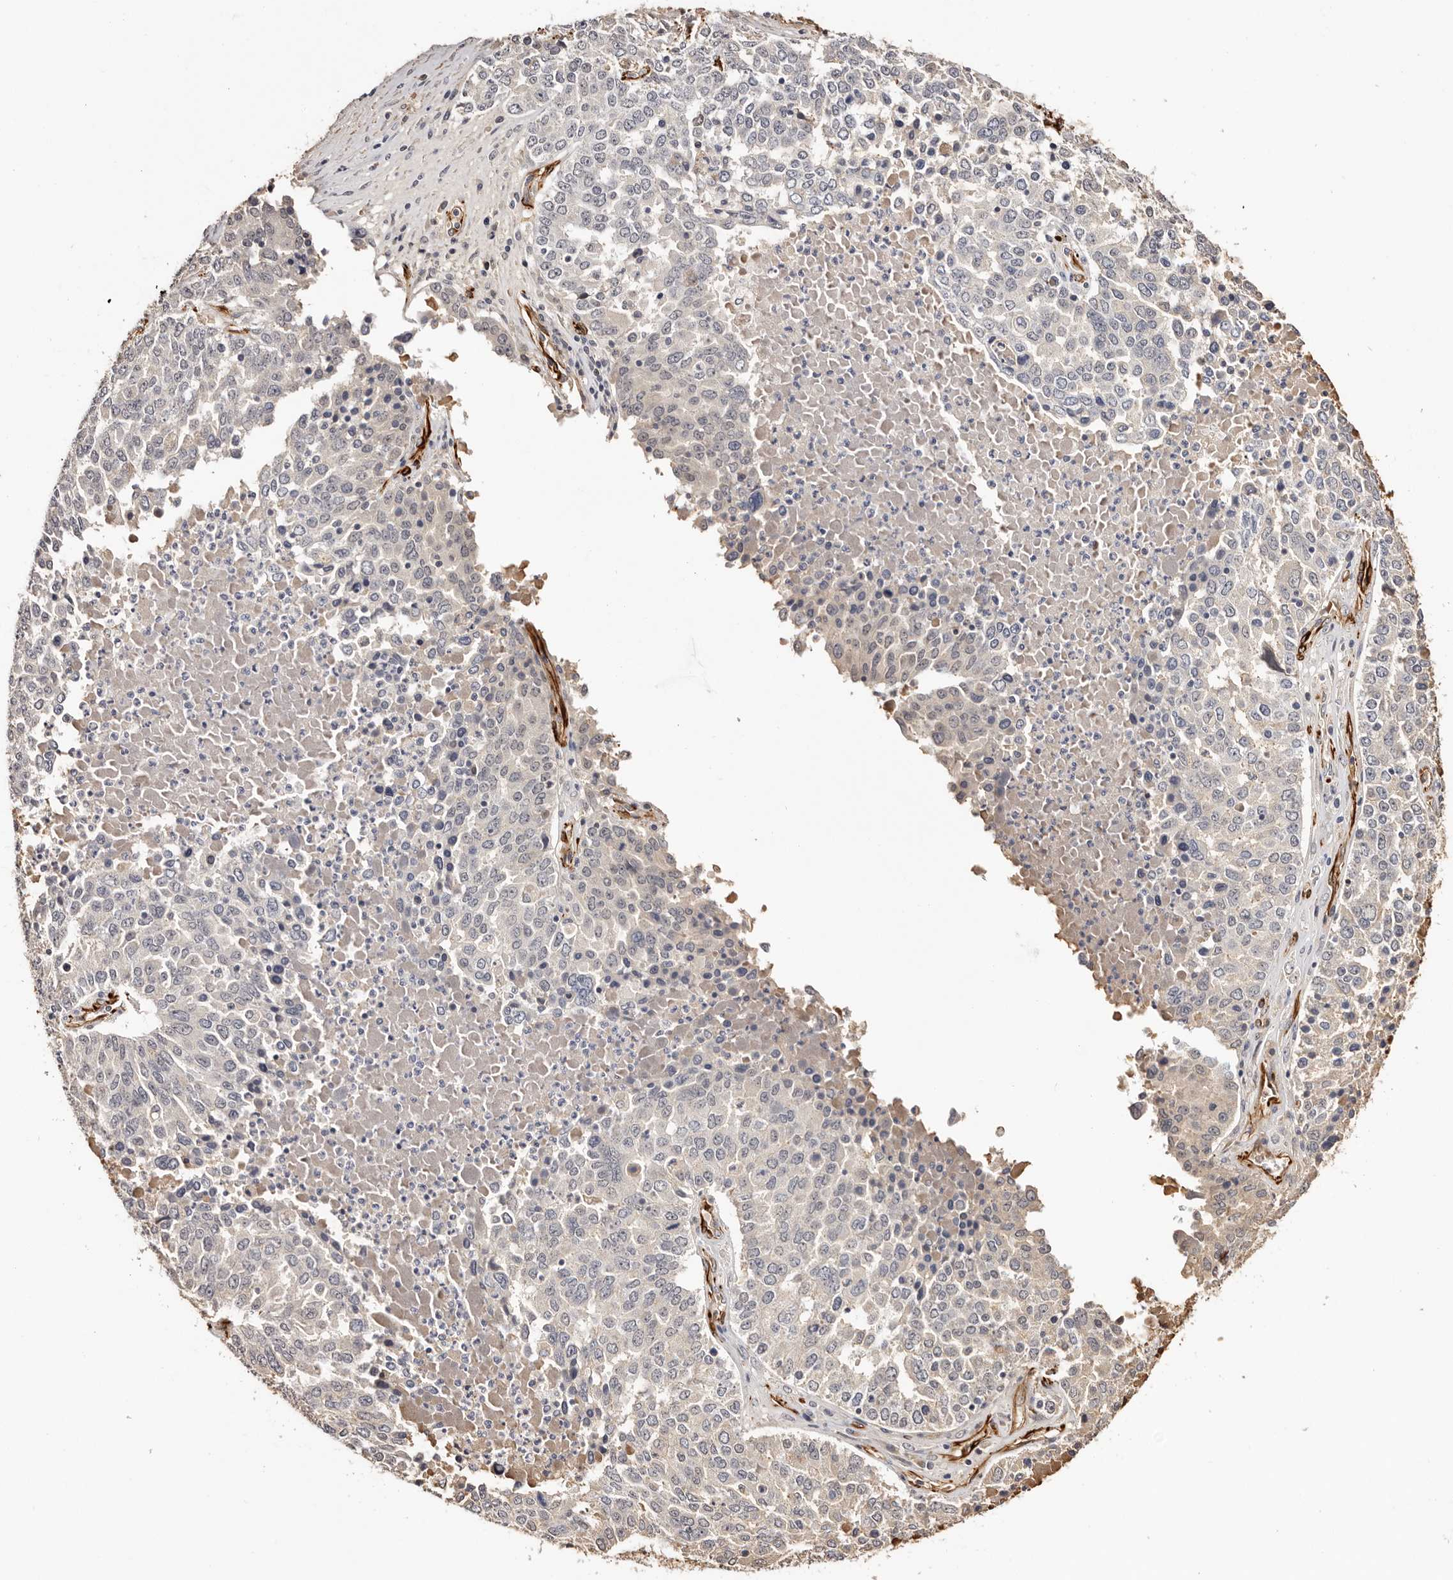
{"staining": {"intensity": "weak", "quantity": "<25%", "location": "cytoplasmic/membranous"}, "tissue": "ovarian cancer", "cell_type": "Tumor cells", "image_type": "cancer", "snomed": [{"axis": "morphology", "description": "Carcinoma, endometroid"}, {"axis": "topography", "description": "Ovary"}], "caption": "Immunohistochemical staining of human endometroid carcinoma (ovarian) demonstrates no significant positivity in tumor cells. (DAB immunohistochemistry with hematoxylin counter stain).", "gene": "ZNF557", "patient": {"sex": "female", "age": 62}}